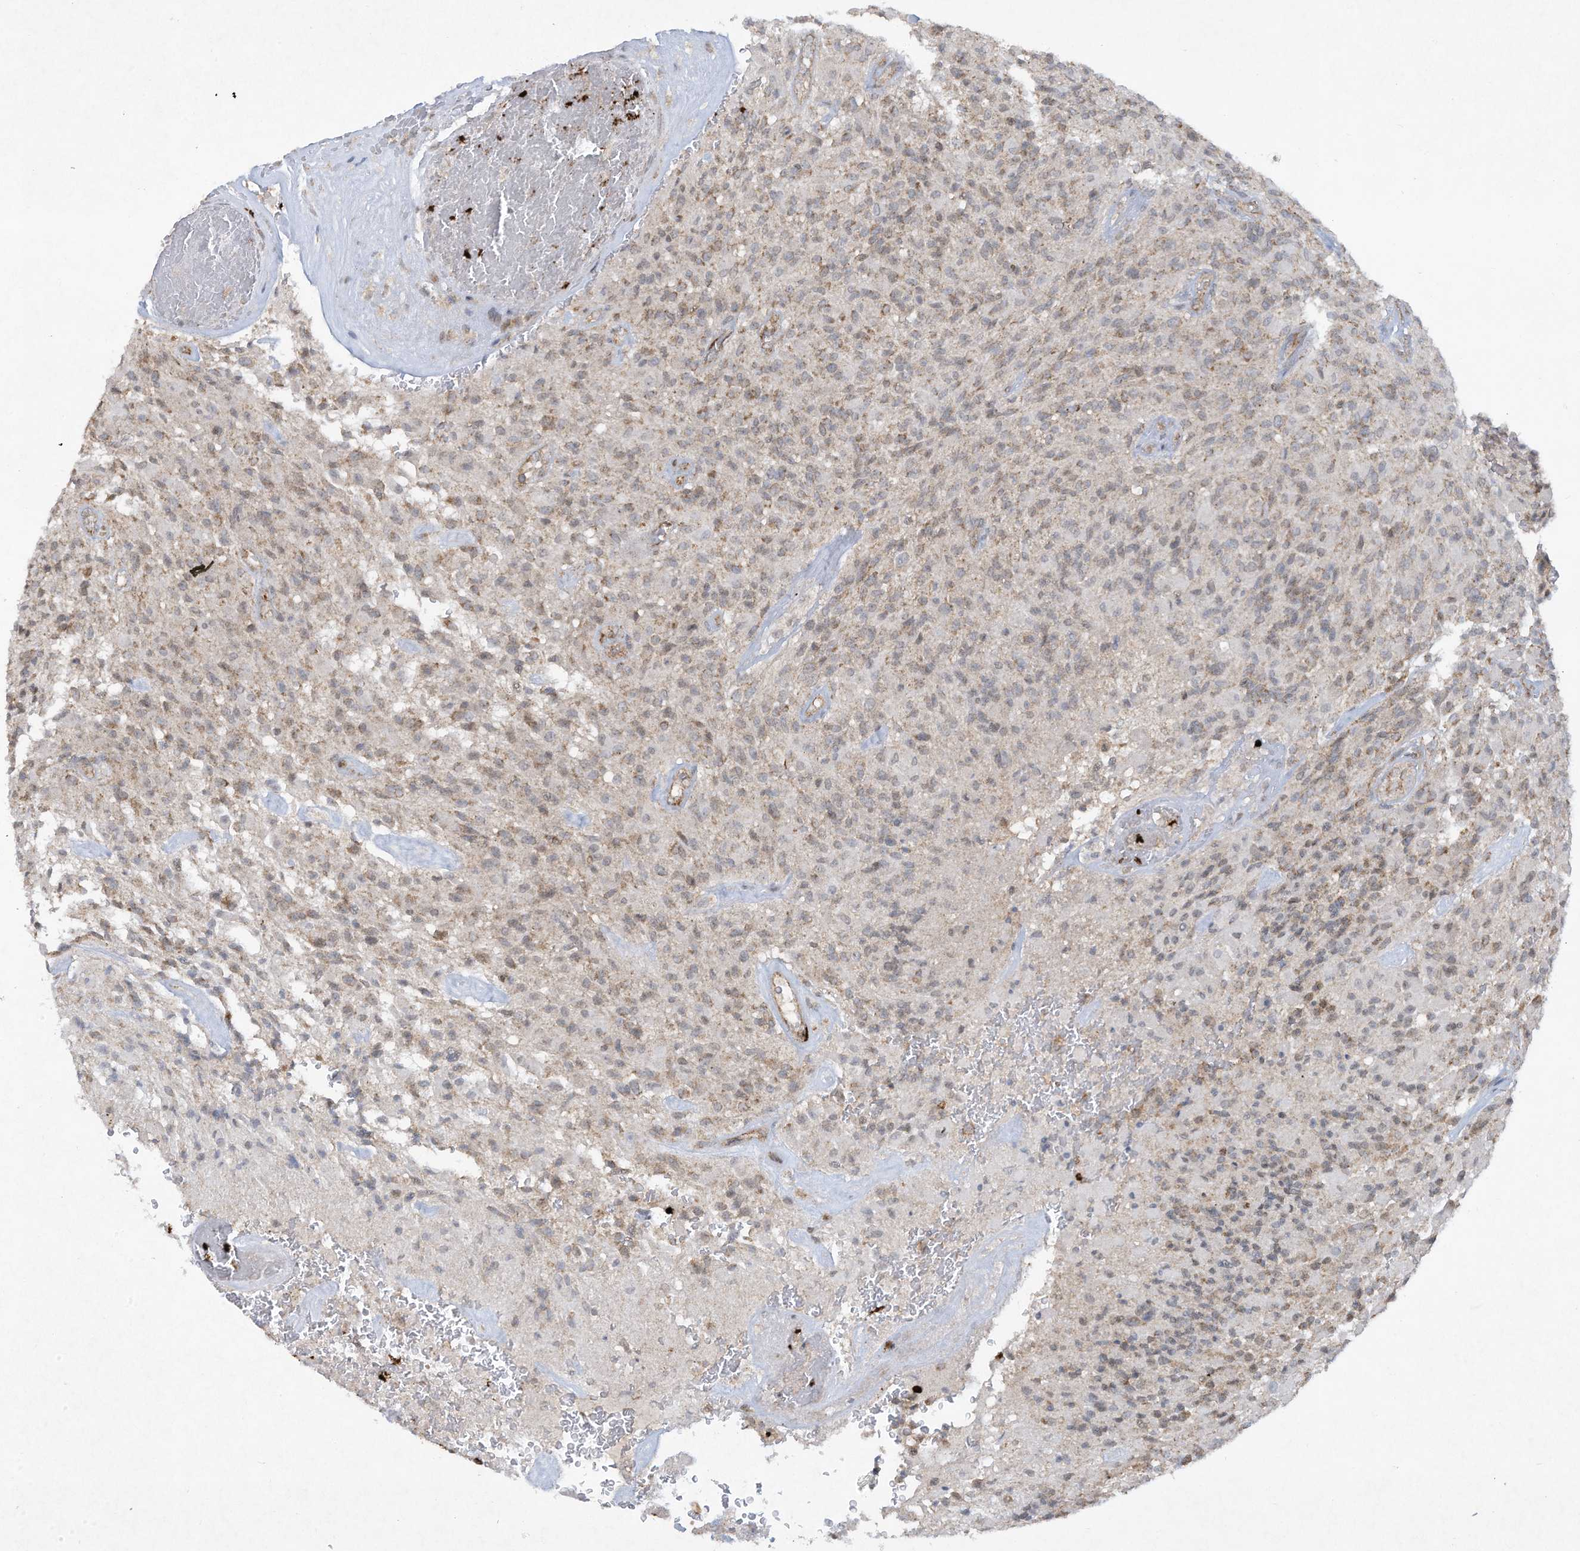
{"staining": {"intensity": "weak", "quantity": ">75%", "location": "cytoplasmic/membranous"}, "tissue": "glioma", "cell_type": "Tumor cells", "image_type": "cancer", "snomed": [{"axis": "morphology", "description": "Glioma, malignant, High grade"}, {"axis": "topography", "description": "Brain"}], "caption": "Immunohistochemistry (IHC) staining of glioma, which exhibits low levels of weak cytoplasmic/membranous positivity in about >75% of tumor cells indicating weak cytoplasmic/membranous protein positivity. The staining was performed using DAB (brown) for protein detection and nuclei were counterstained in hematoxylin (blue).", "gene": "CHRNA4", "patient": {"sex": "male", "age": 71}}